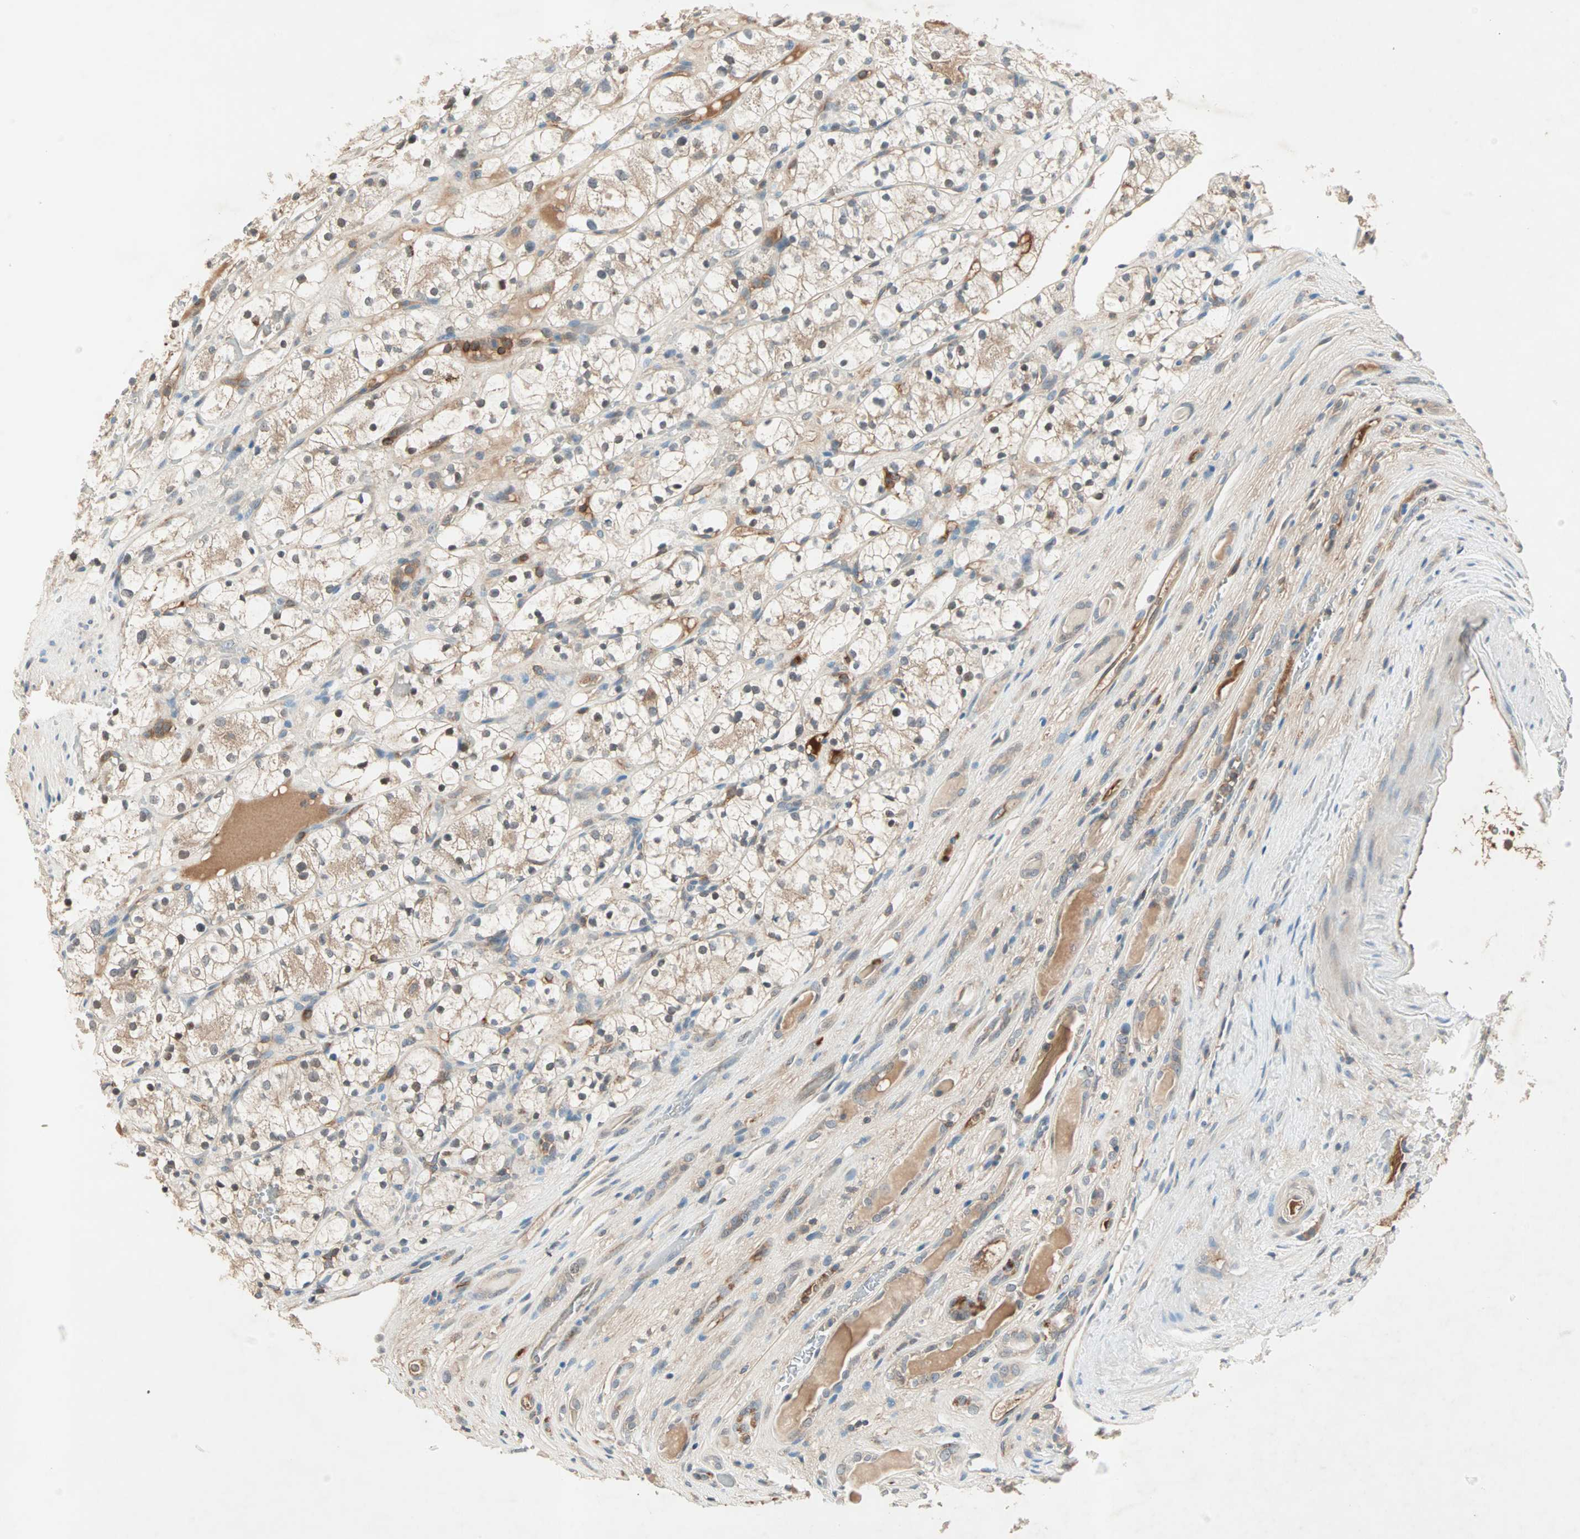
{"staining": {"intensity": "weak", "quantity": "25%-75%", "location": "cytoplasmic/membranous,nuclear"}, "tissue": "renal cancer", "cell_type": "Tumor cells", "image_type": "cancer", "snomed": [{"axis": "morphology", "description": "Adenocarcinoma, NOS"}, {"axis": "topography", "description": "Kidney"}], "caption": "Human adenocarcinoma (renal) stained for a protein (brown) reveals weak cytoplasmic/membranous and nuclear positive positivity in approximately 25%-75% of tumor cells.", "gene": "TEC", "patient": {"sex": "female", "age": 60}}